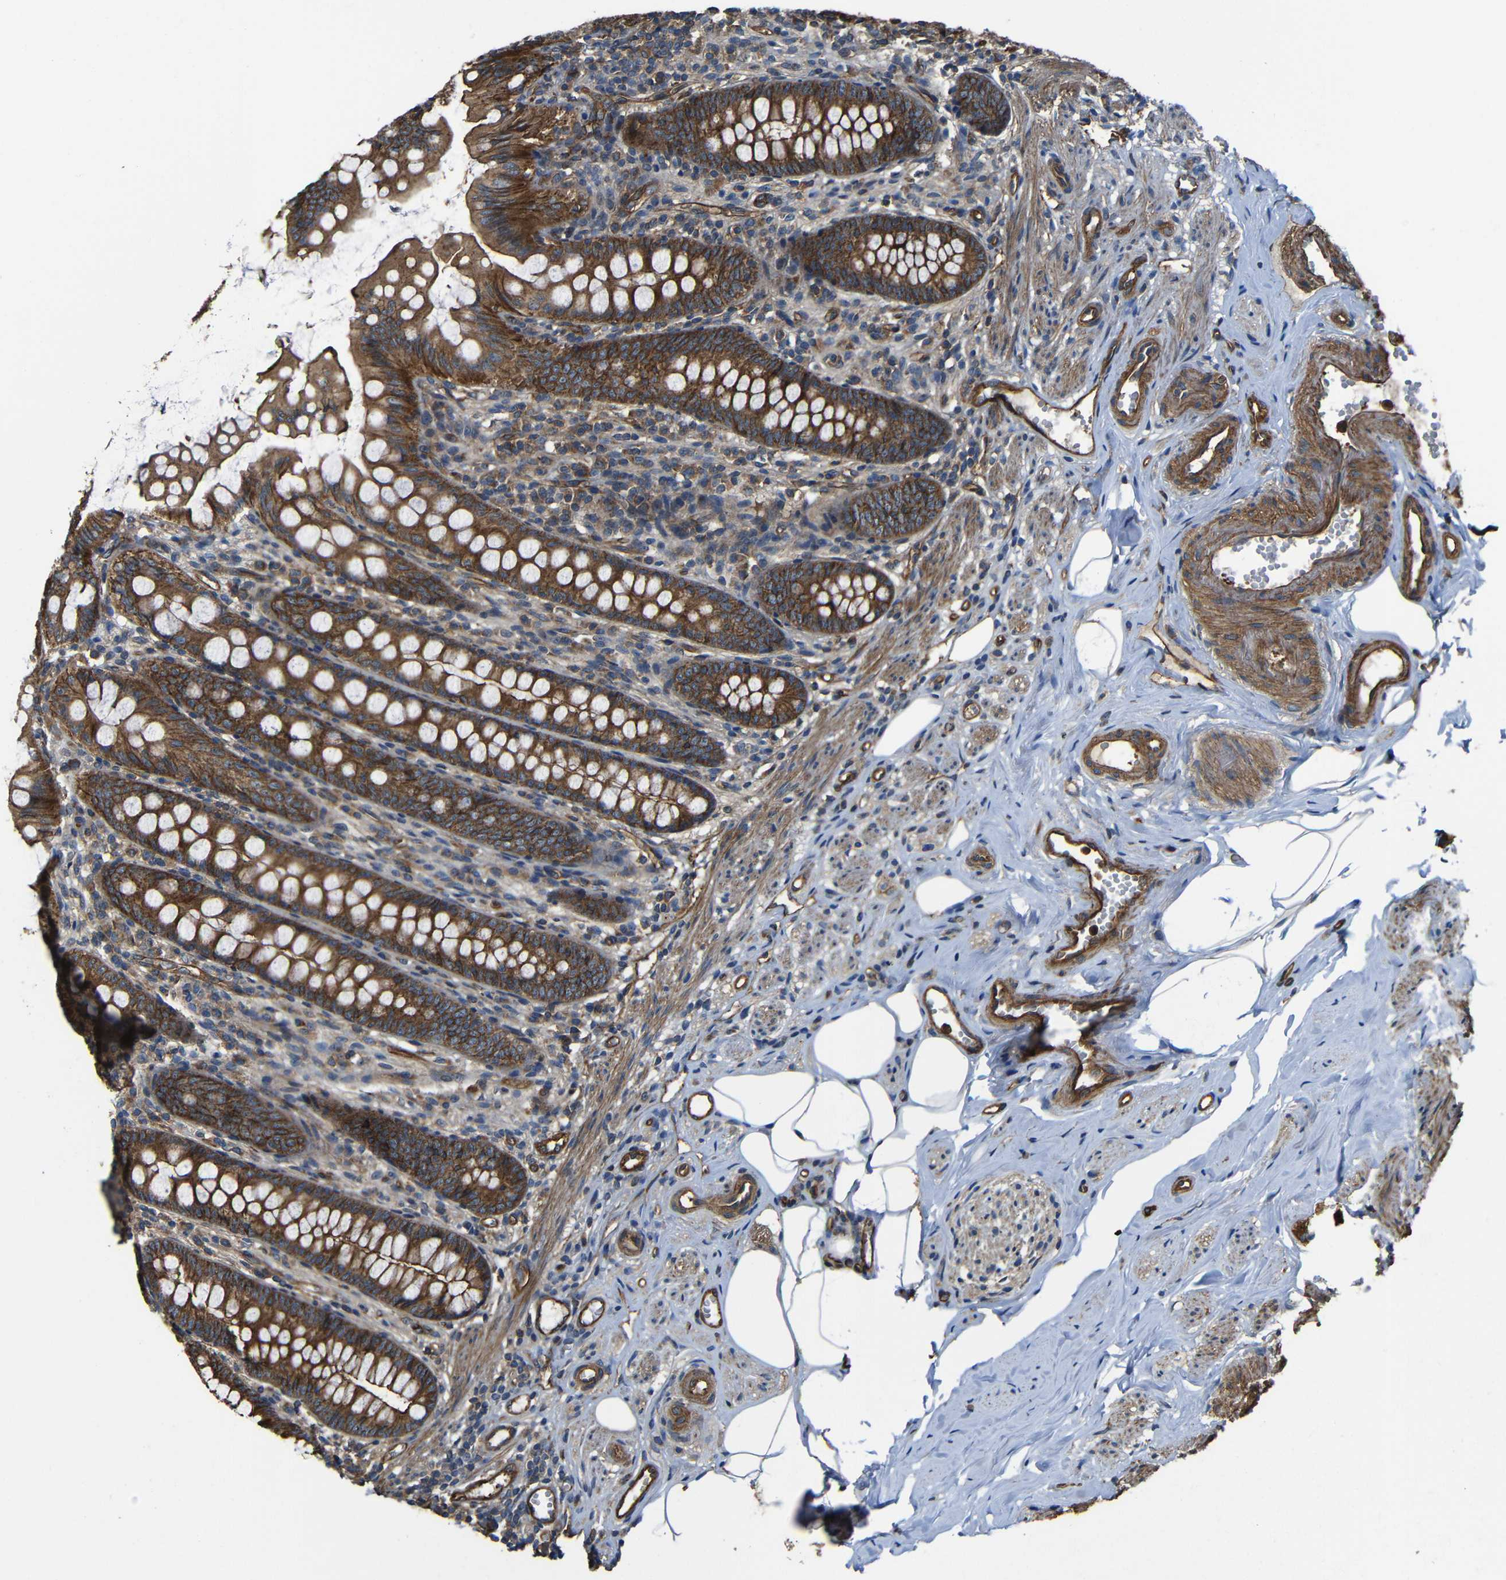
{"staining": {"intensity": "strong", "quantity": ">75%", "location": "cytoplasmic/membranous"}, "tissue": "appendix", "cell_type": "Glandular cells", "image_type": "normal", "snomed": [{"axis": "morphology", "description": "Normal tissue, NOS"}, {"axis": "topography", "description": "Appendix"}], "caption": "A high amount of strong cytoplasmic/membranous staining is present in approximately >75% of glandular cells in normal appendix.", "gene": "PTCH1", "patient": {"sex": "female", "age": 77}}